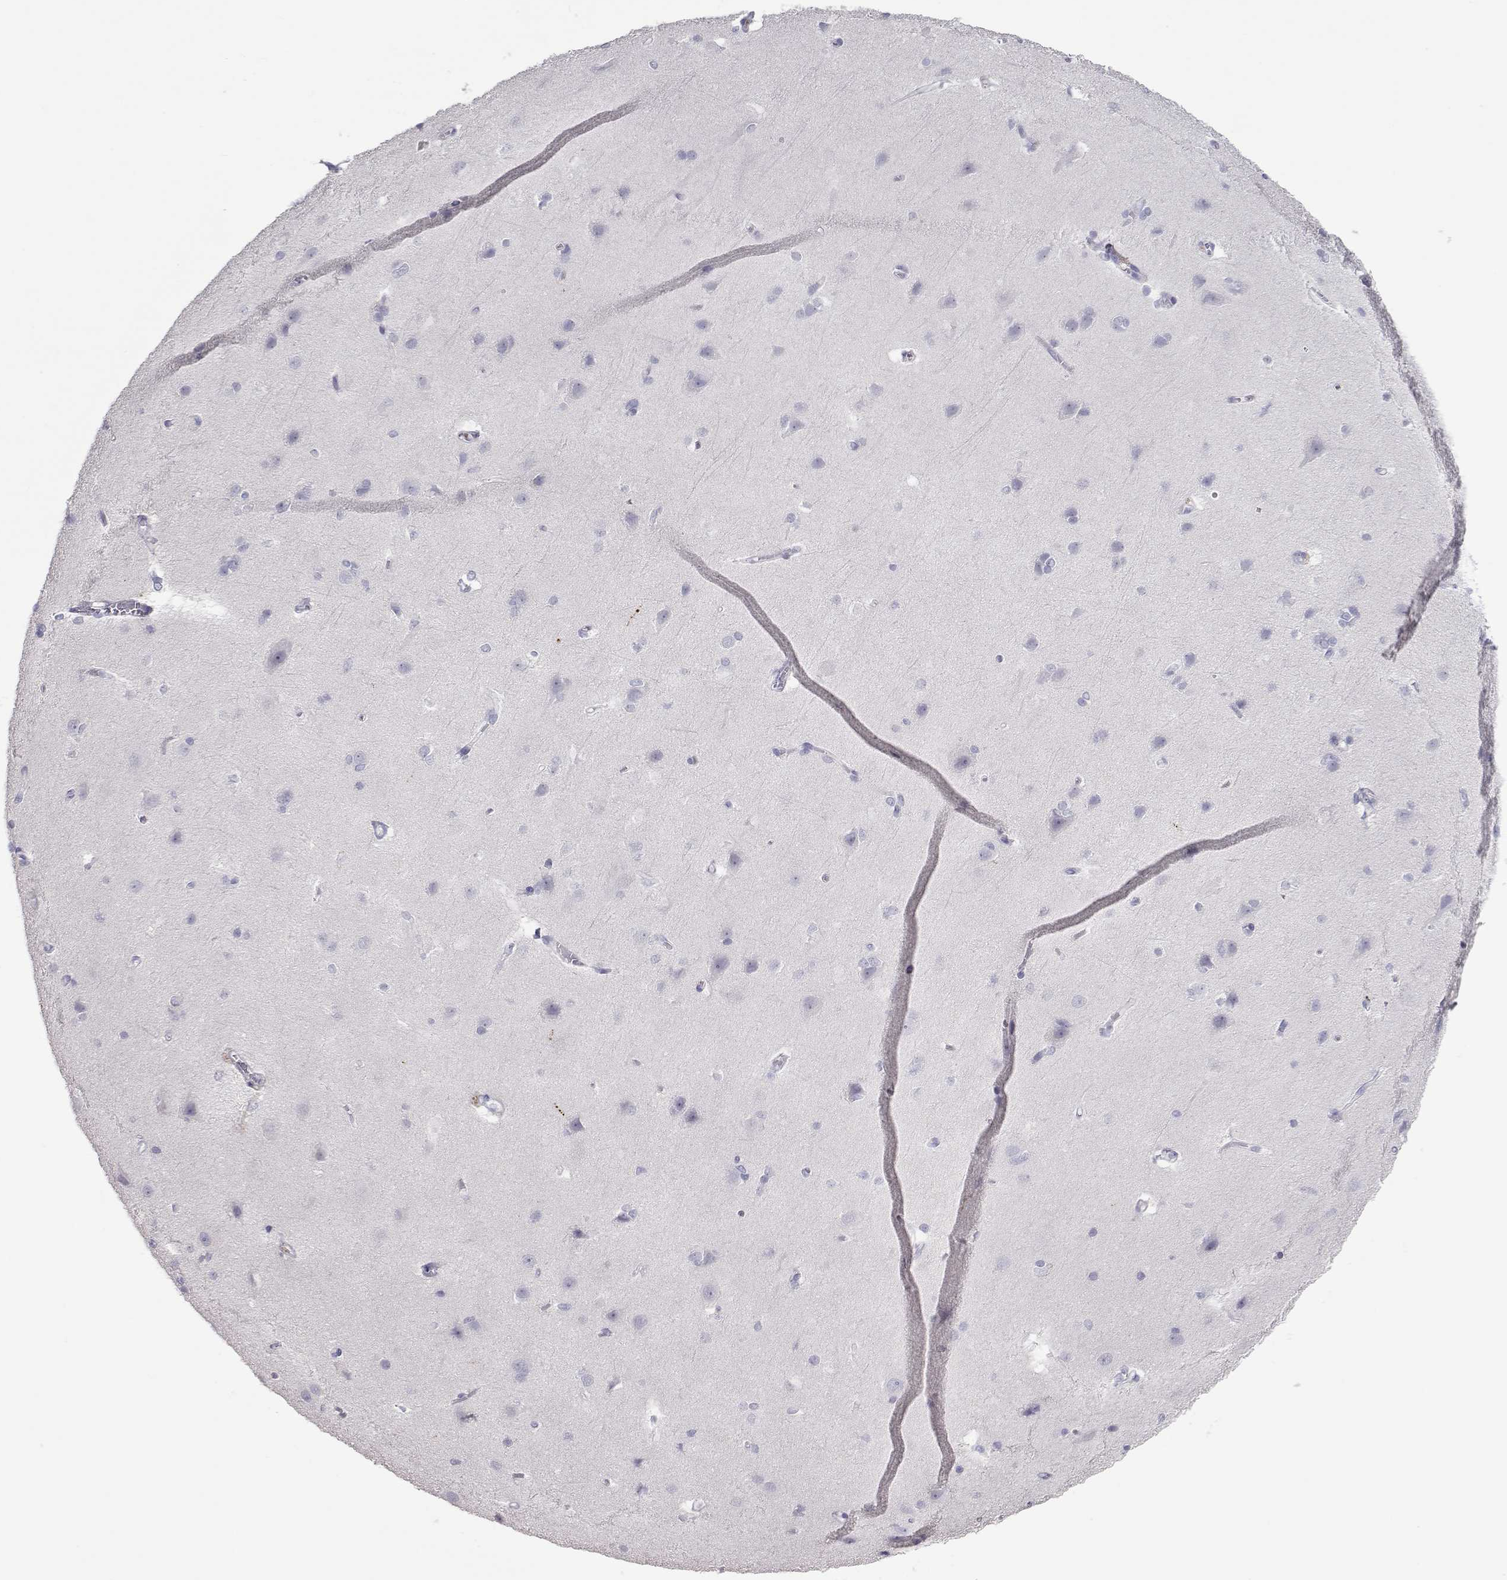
{"staining": {"intensity": "negative", "quantity": "none", "location": "none"}, "tissue": "cerebral cortex", "cell_type": "Endothelial cells", "image_type": "normal", "snomed": [{"axis": "morphology", "description": "Normal tissue, NOS"}, {"axis": "topography", "description": "Cerebral cortex"}], "caption": "The IHC histopathology image has no significant staining in endothelial cells of cerebral cortex.", "gene": "PMCH", "patient": {"sex": "male", "age": 37}}